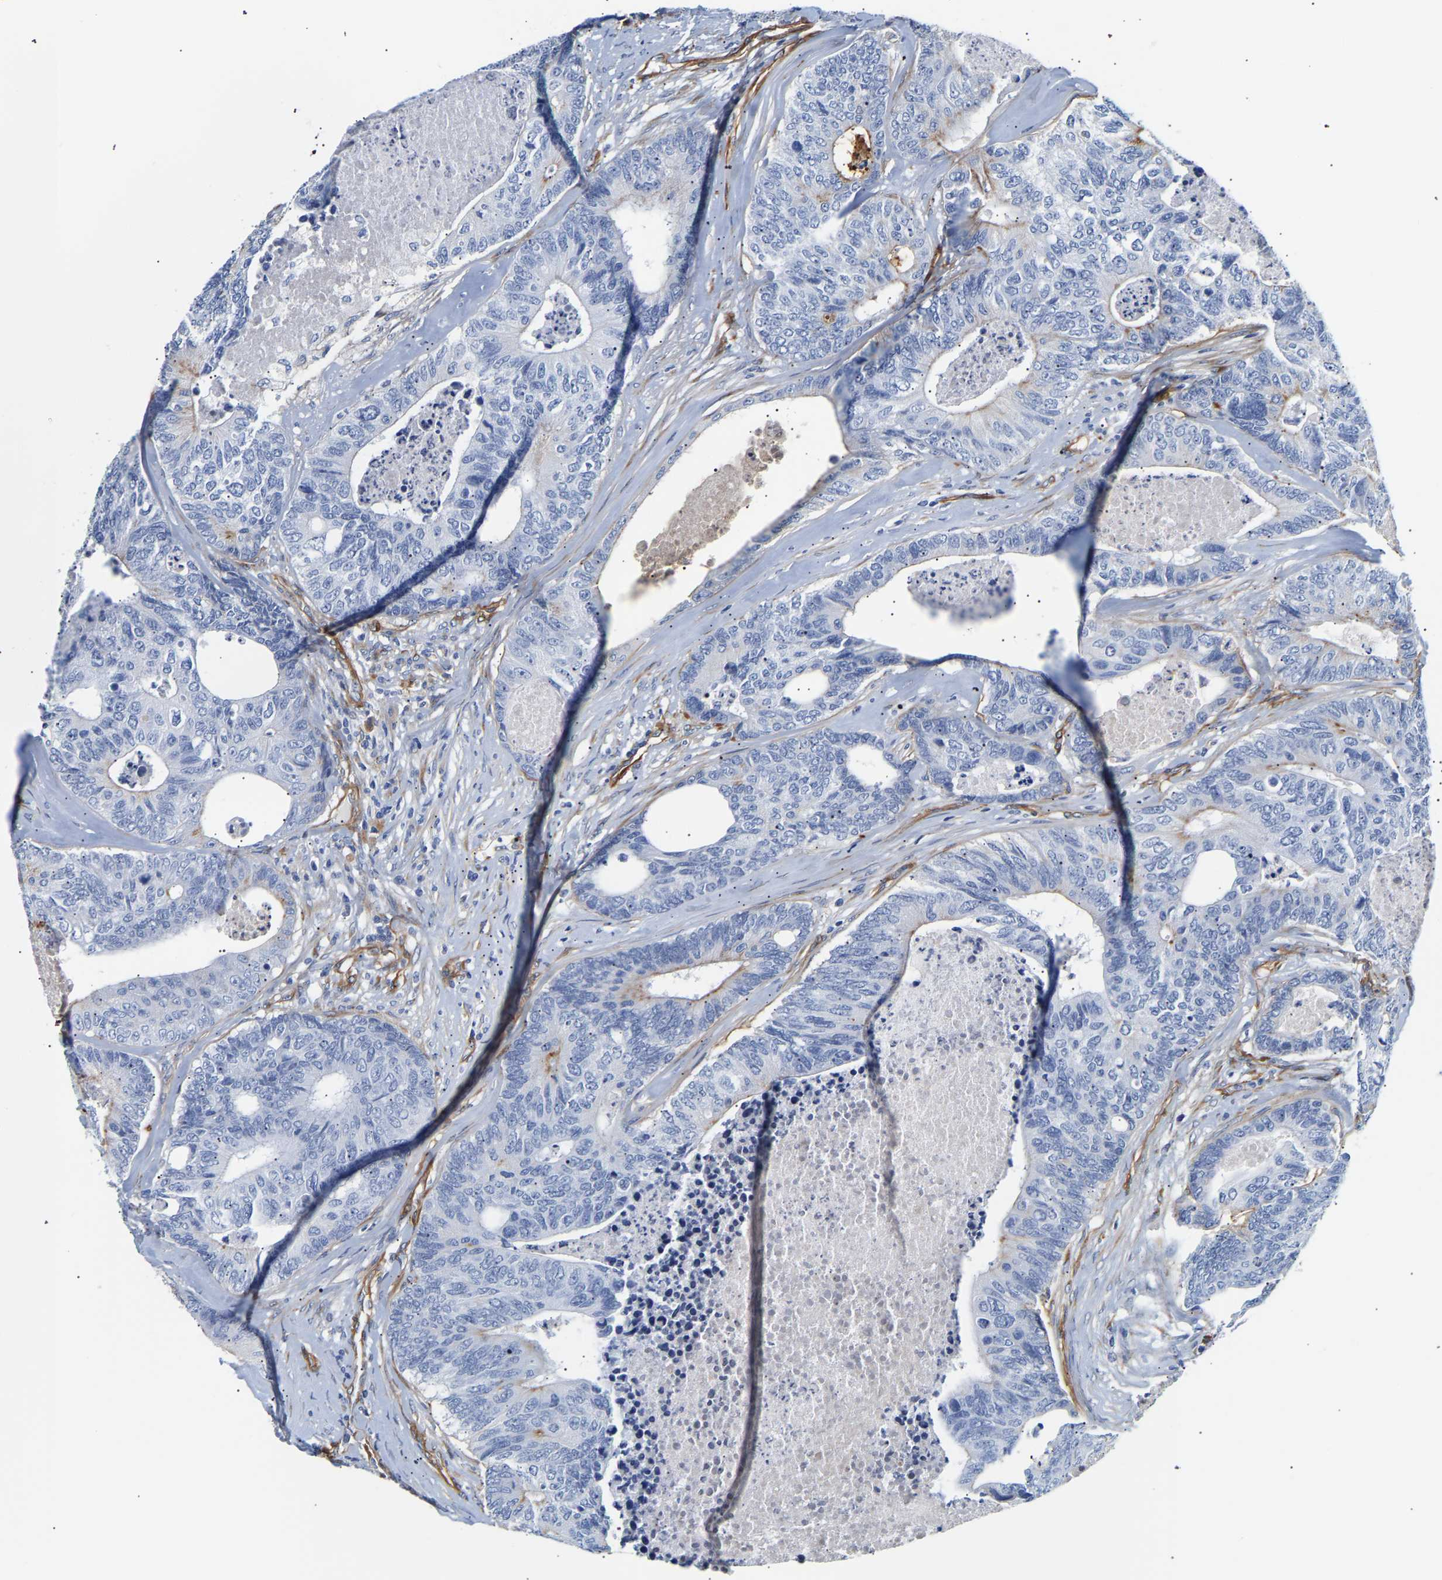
{"staining": {"intensity": "moderate", "quantity": "<25%", "location": "cytoplasmic/membranous"}, "tissue": "colorectal cancer", "cell_type": "Tumor cells", "image_type": "cancer", "snomed": [{"axis": "morphology", "description": "Adenocarcinoma, NOS"}, {"axis": "topography", "description": "Colon"}], "caption": "There is low levels of moderate cytoplasmic/membranous staining in tumor cells of colorectal cancer, as demonstrated by immunohistochemical staining (brown color).", "gene": "IGFBP7", "patient": {"sex": "female", "age": 67}}